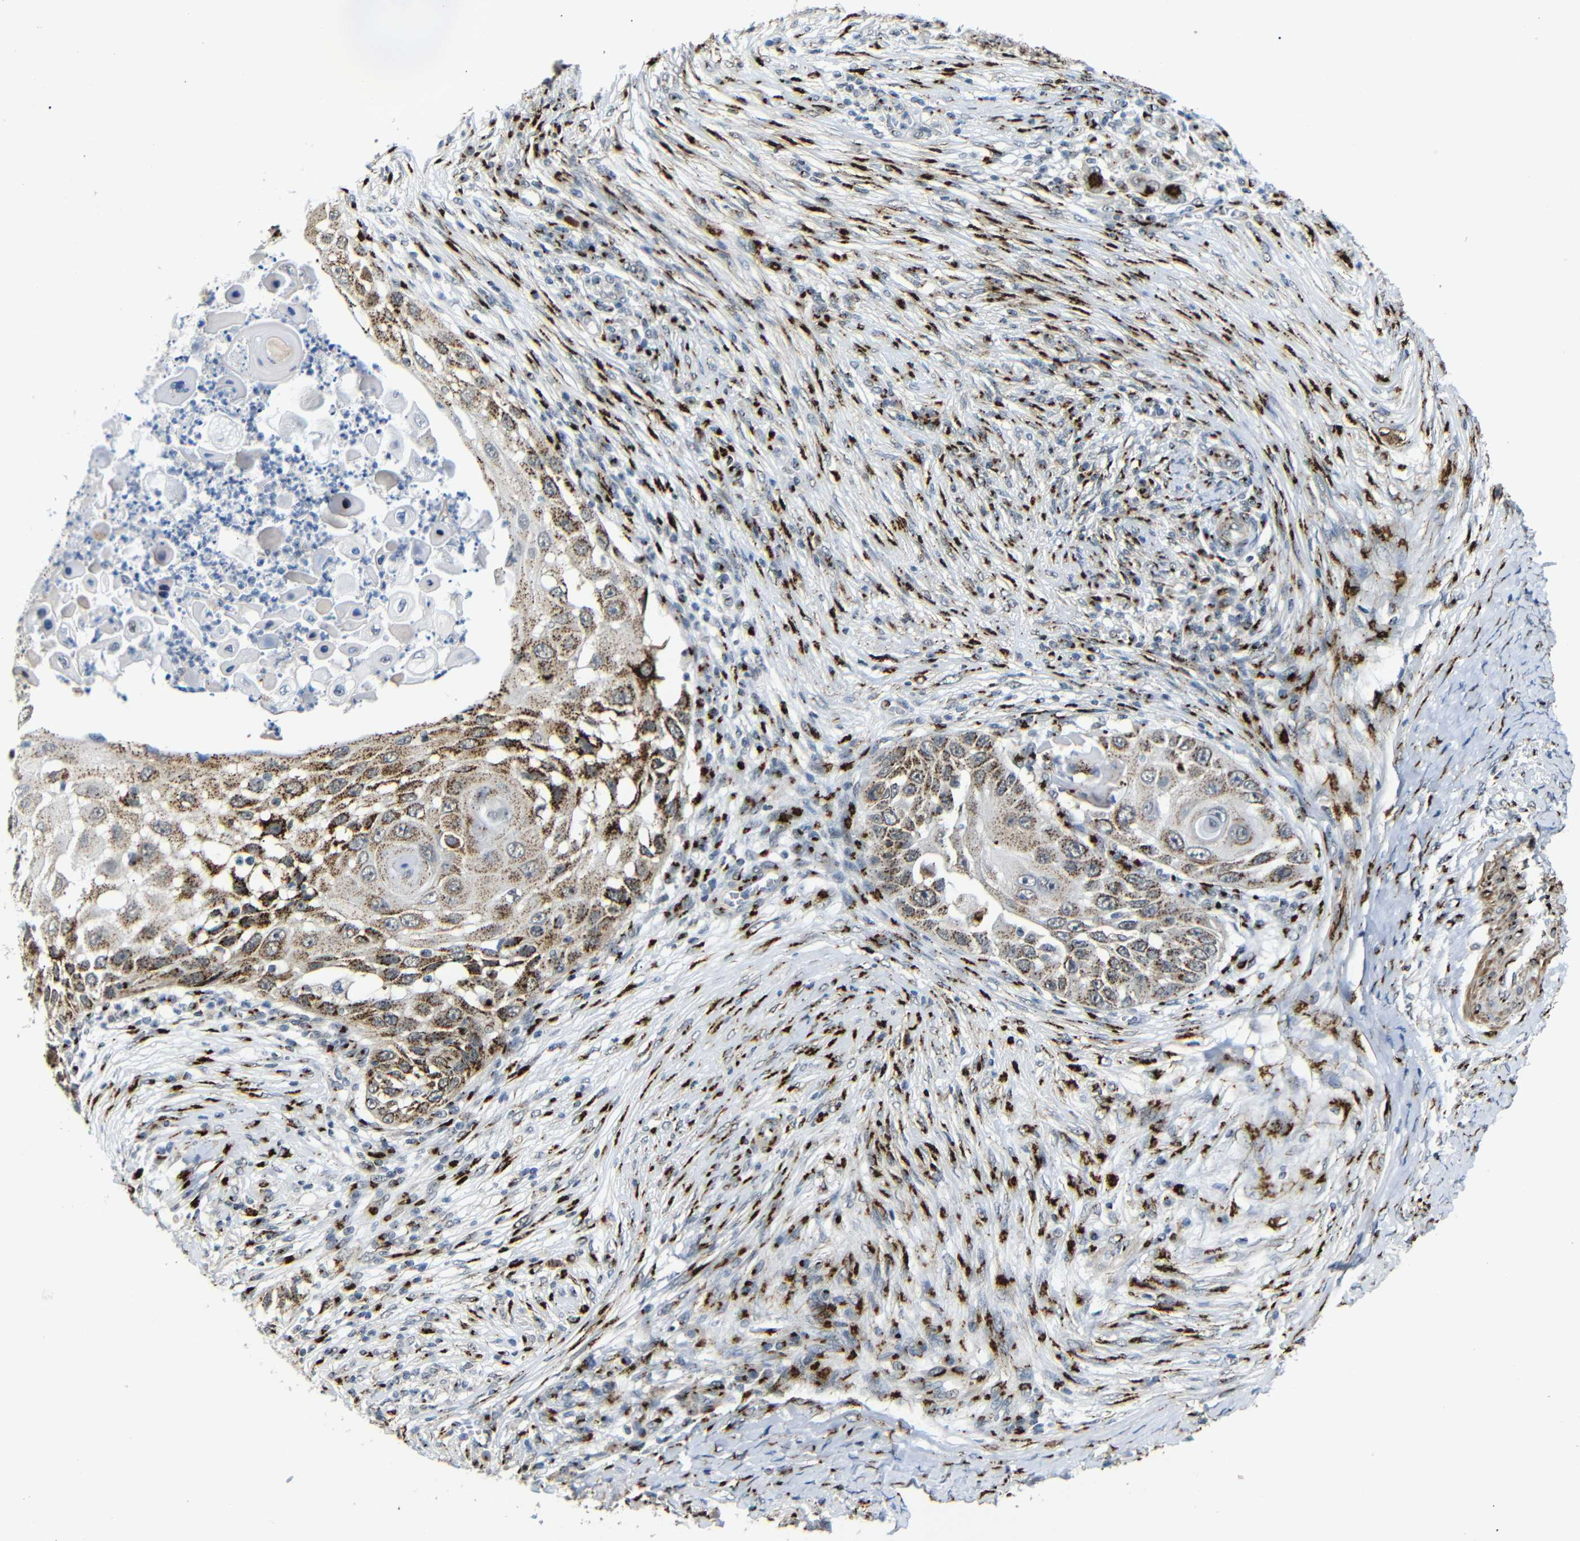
{"staining": {"intensity": "moderate", "quantity": ">75%", "location": "cytoplasmic/membranous"}, "tissue": "skin cancer", "cell_type": "Tumor cells", "image_type": "cancer", "snomed": [{"axis": "morphology", "description": "Squamous cell carcinoma, NOS"}, {"axis": "topography", "description": "Skin"}], "caption": "Immunohistochemical staining of skin cancer (squamous cell carcinoma) reveals moderate cytoplasmic/membranous protein expression in about >75% of tumor cells.", "gene": "TGOLN2", "patient": {"sex": "female", "age": 44}}